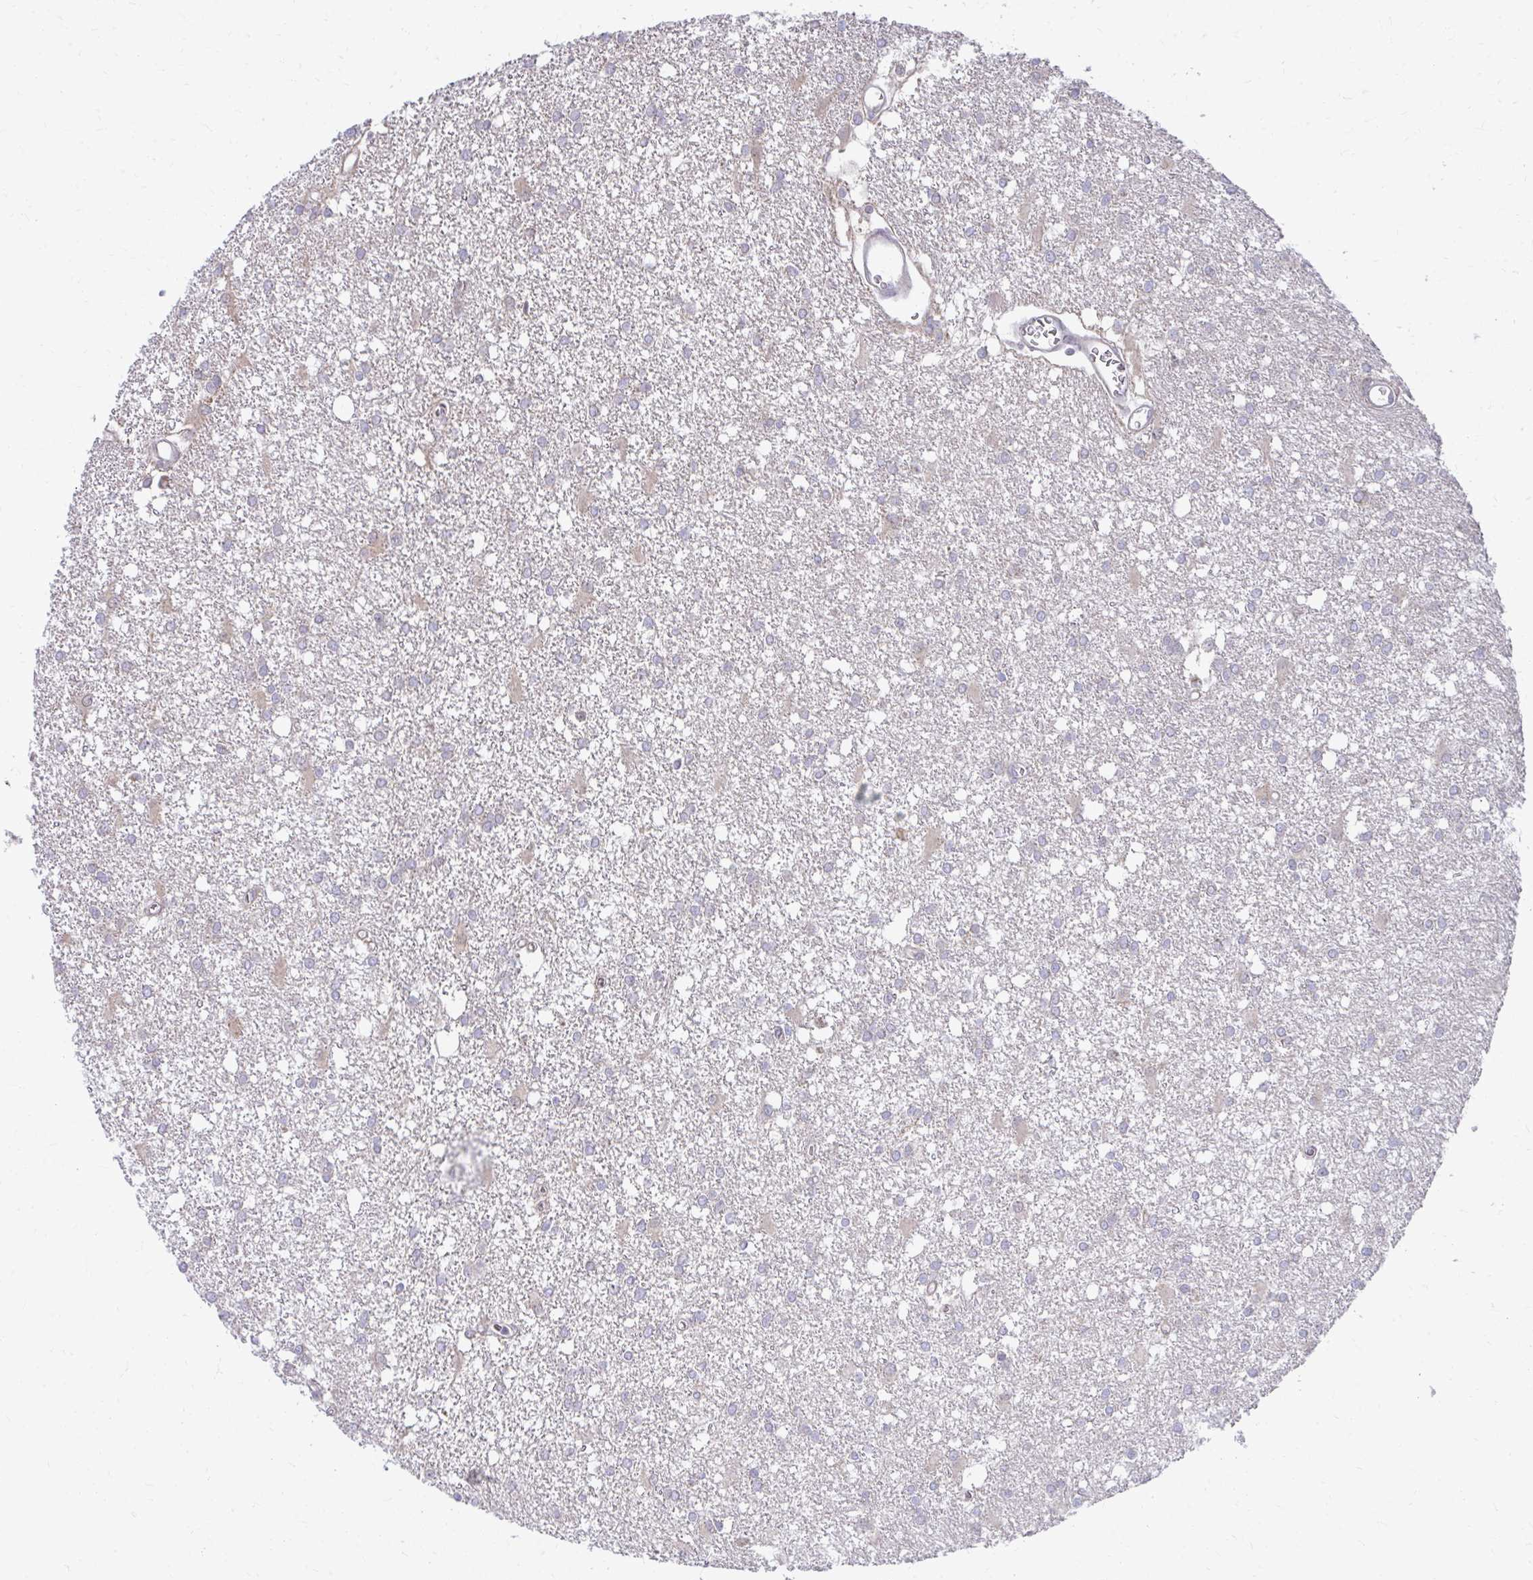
{"staining": {"intensity": "negative", "quantity": "none", "location": "none"}, "tissue": "glioma", "cell_type": "Tumor cells", "image_type": "cancer", "snomed": [{"axis": "morphology", "description": "Glioma, malignant, High grade"}, {"axis": "topography", "description": "Brain"}], "caption": "High power microscopy image of an immunohistochemistry (IHC) image of malignant glioma (high-grade), revealing no significant expression in tumor cells.", "gene": "ZNF778", "patient": {"sex": "male", "age": 48}}